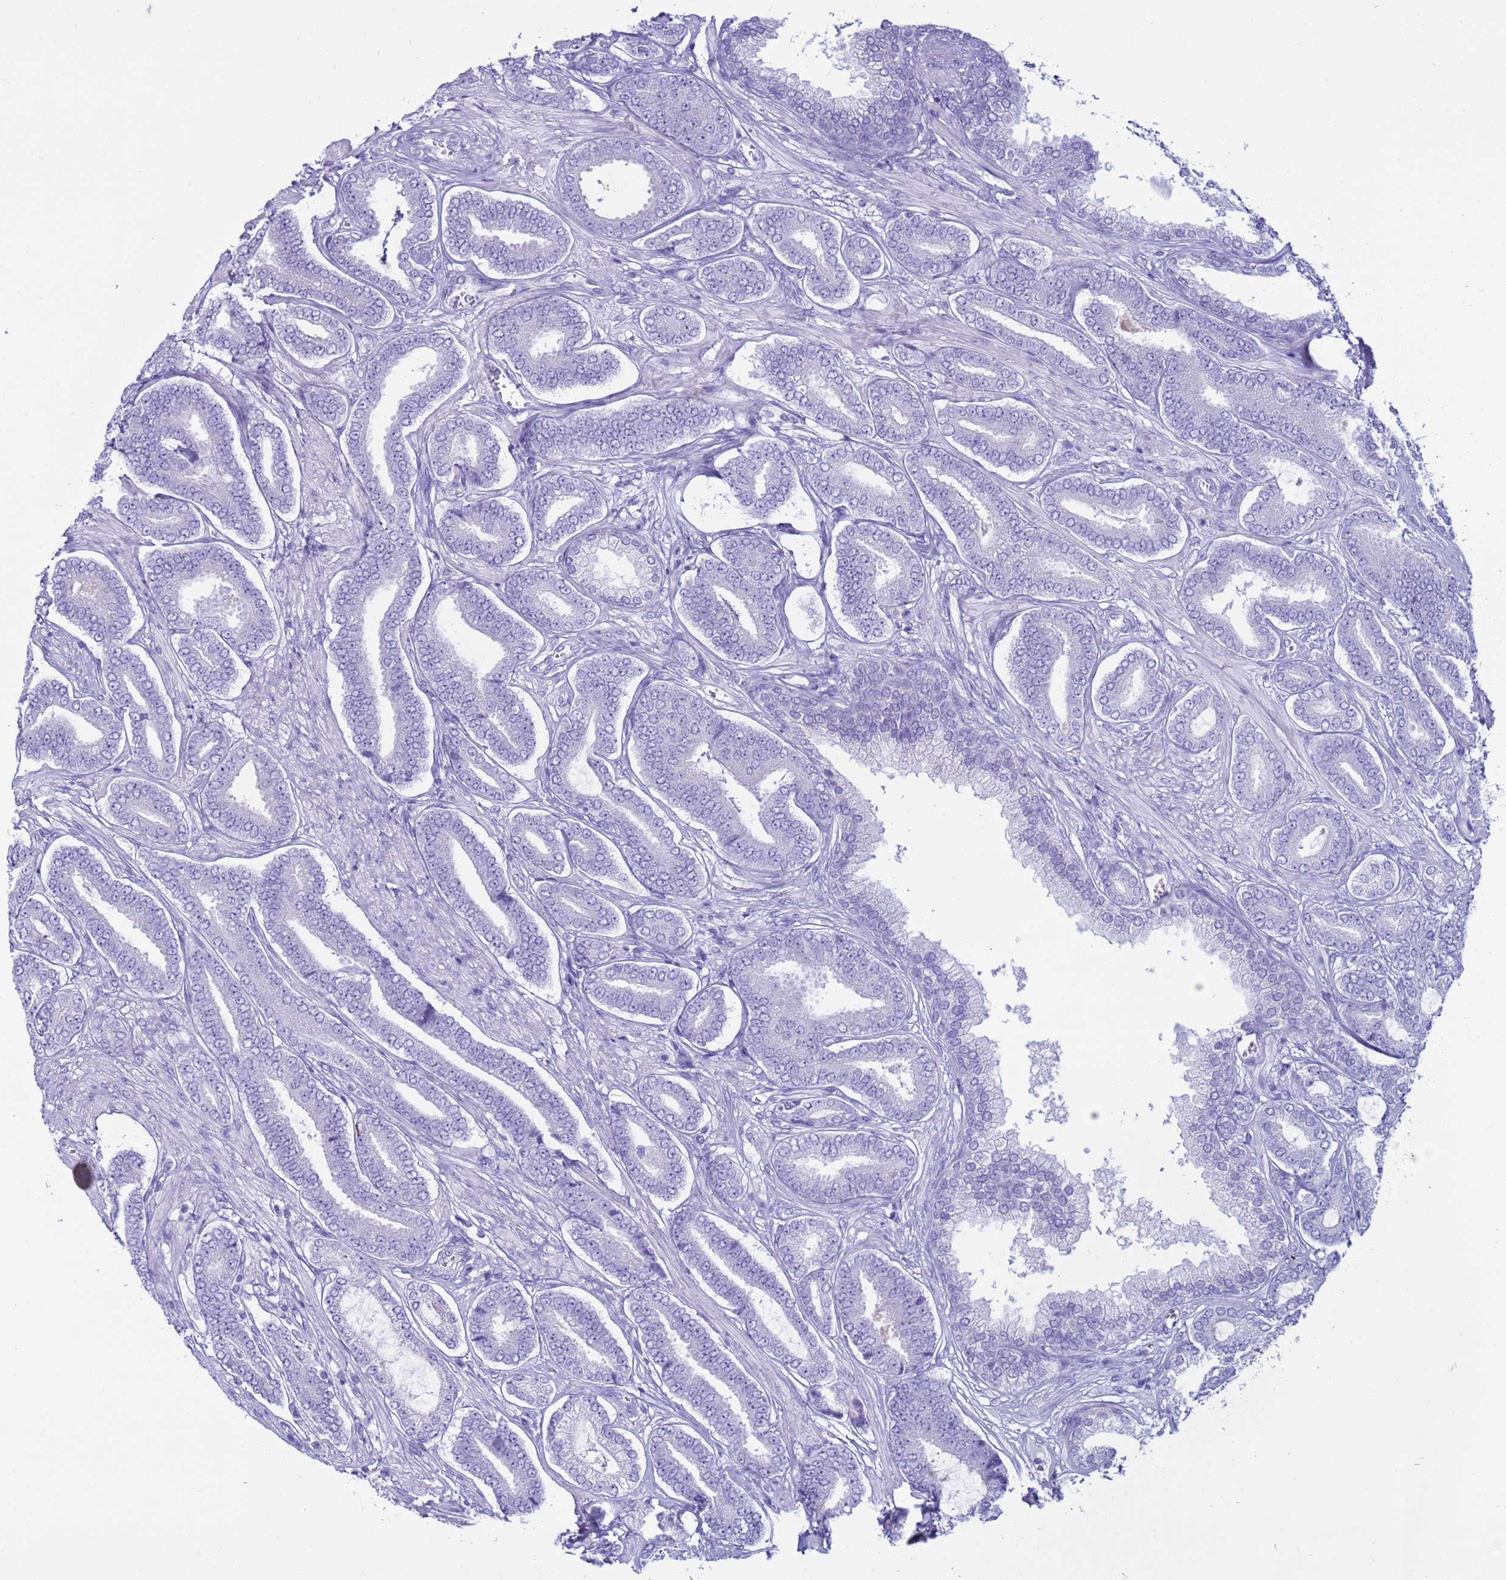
{"staining": {"intensity": "negative", "quantity": "none", "location": "none"}, "tissue": "prostate cancer", "cell_type": "Tumor cells", "image_type": "cancer", "snomed": [{"axis": "morphology", "description": "Adenocarcinoma, NOS"}, {"axis": "topography", "description": "Prostate and seminal vesicle, NOS"}], "caption": "Protein analysis of prostate adenocarcinoma demonstrates no significant positivity in tumor cells.", "gene": "CST4", "patient": {"sex": "male", "age": 76}}